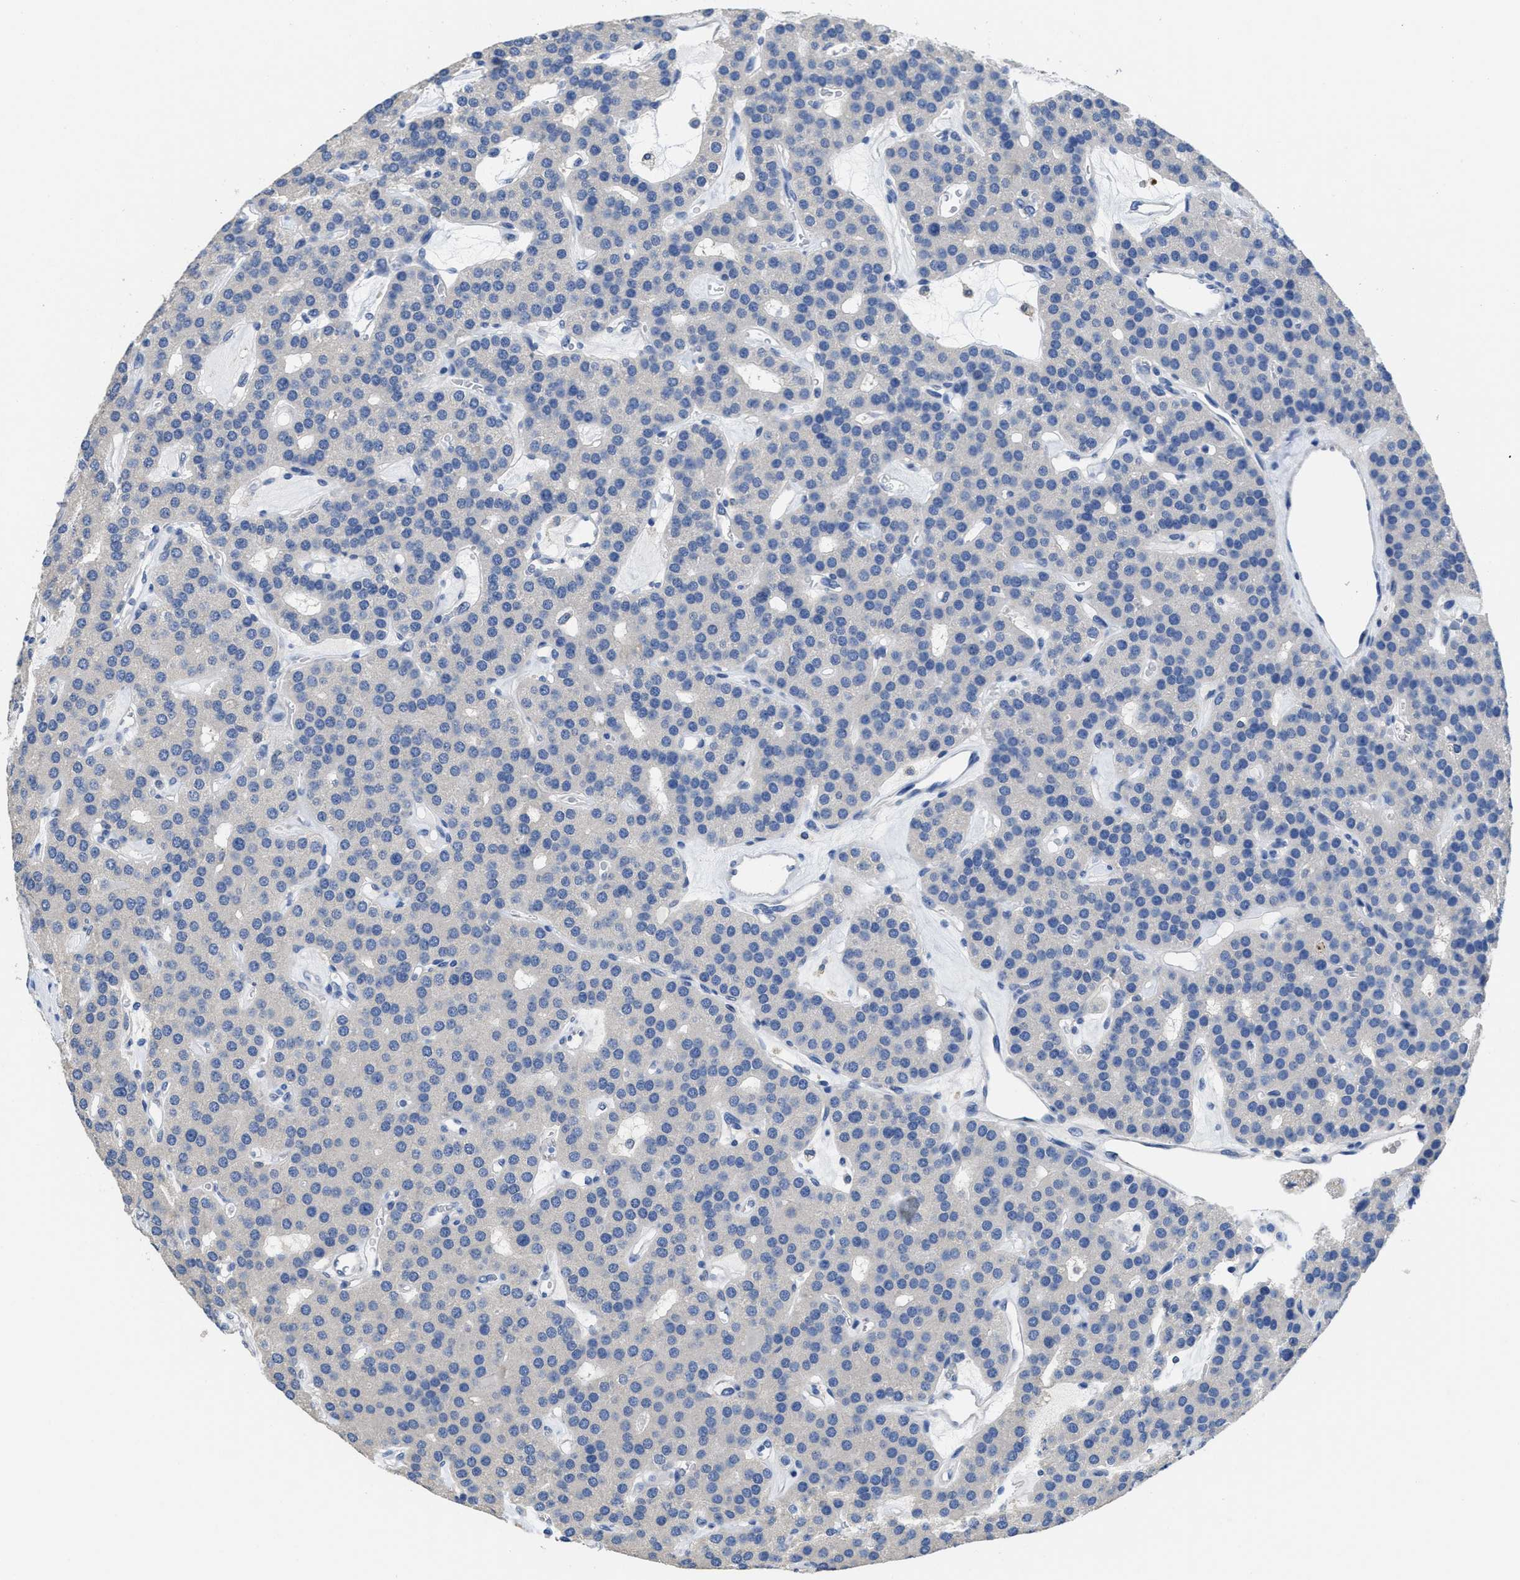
{"staining": {"intensity": "weak", "quantity": "<25%", "location": "cytoplasmic/membranous"}, "tissue": "parathyroid gland", "cell_type": "Glandular cells", "image_type": "normal", "snomed": [{"axis": "morphology", "description": "Normal tissue, NOS"}, {"axis": "morphology", "description": "Adenoma, NOS"}, {"axis": "topography", "description": "Parathyroid gland"}], "caption": "The image exhibits no staining of glandular cells in normal parathyroid gland.", "gene": "CA9", "patient": {"sex": "female", "age": 86}}